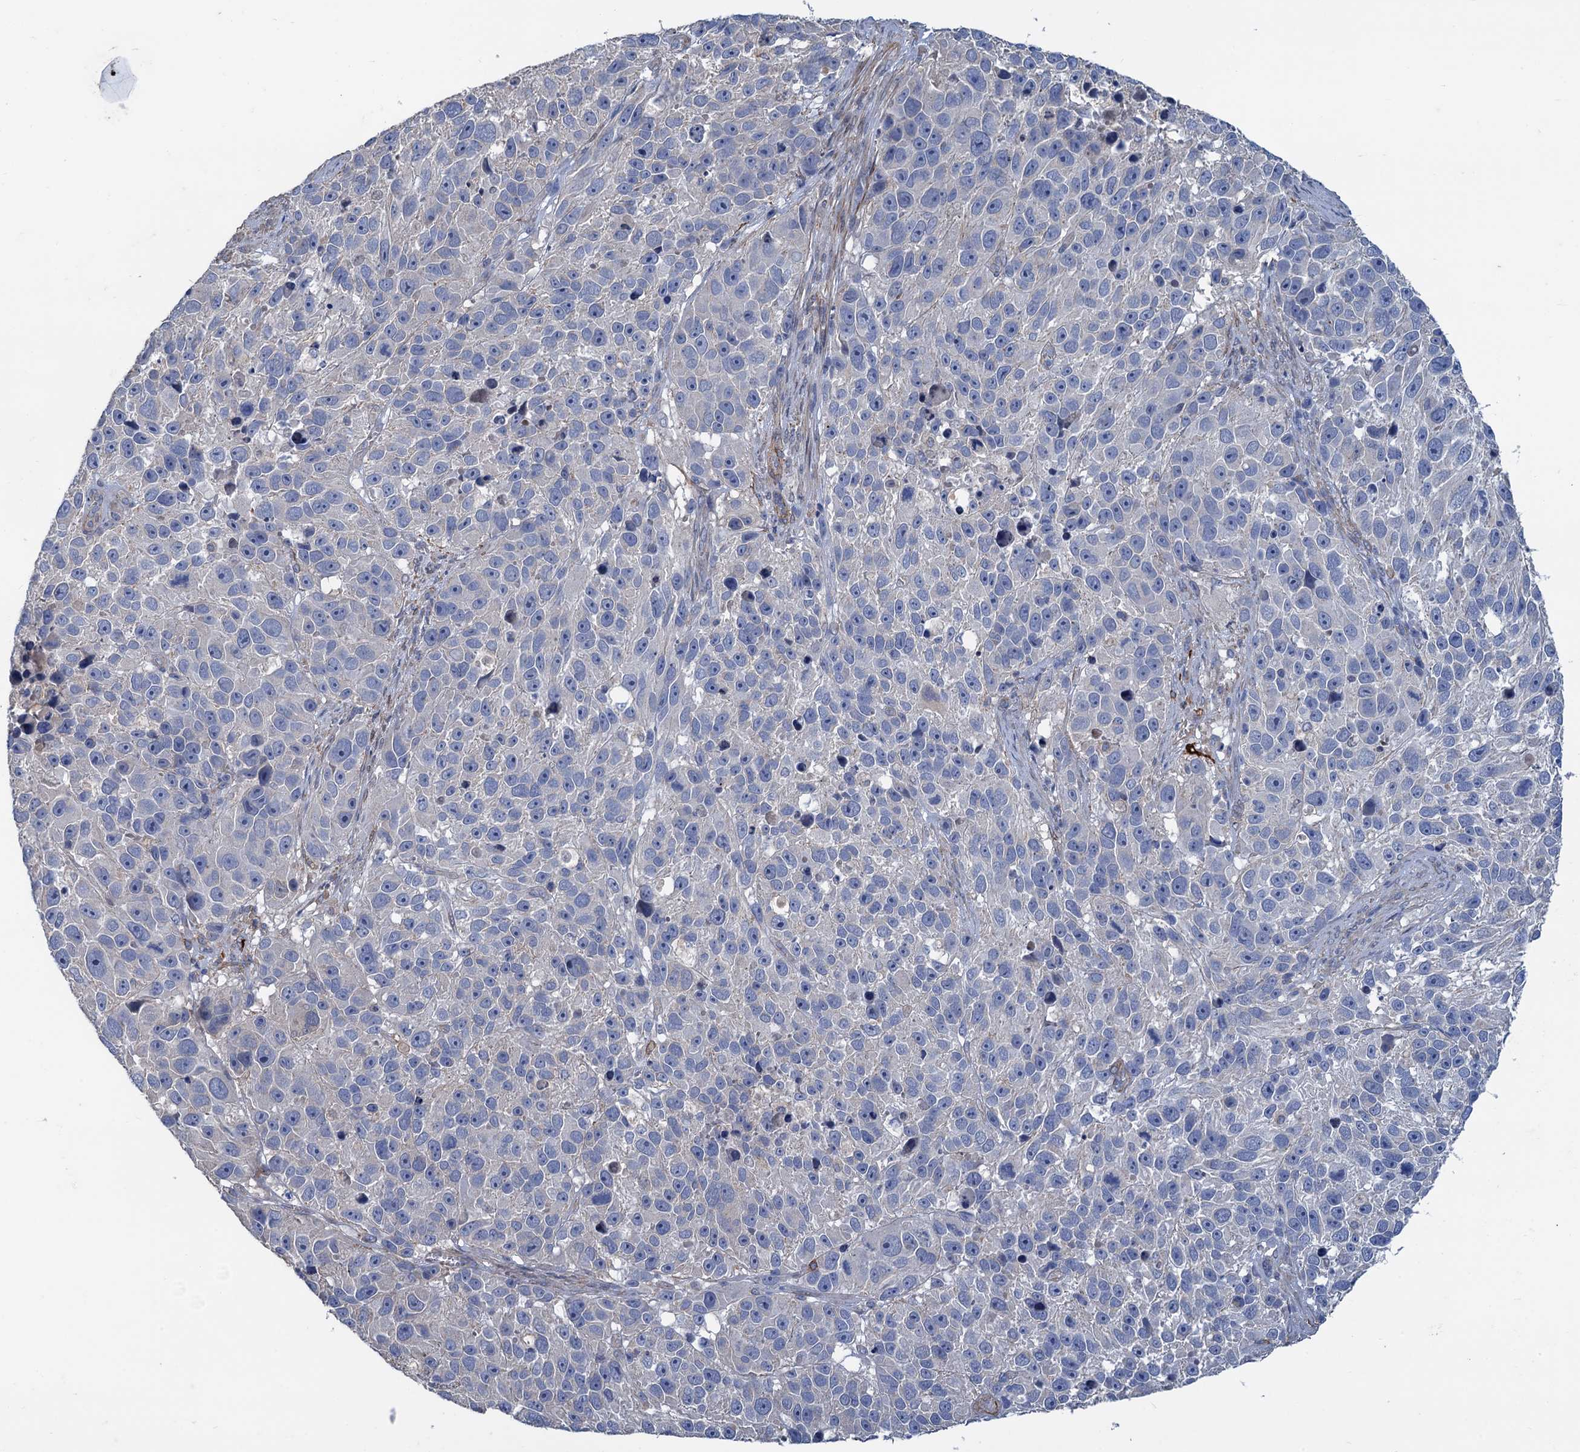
{"staining": {"intensity": "negative", "quantity": "none", "location": "none"}, "tissue": "melanoma", "cell_type": "Tumor cells", "image_type": "cancer", "snomed": [{"axis": "morphology", "description": "Malignant melanoma, NOS"}, {"axis": "topography", "description": "Skin"}], "caption": "This is an immunohistochemistry image of malignant melanoma. There is no positivity in tumor cells.", "gene": "SMCO3", "patient": {"sex": "male", "age": 84}}